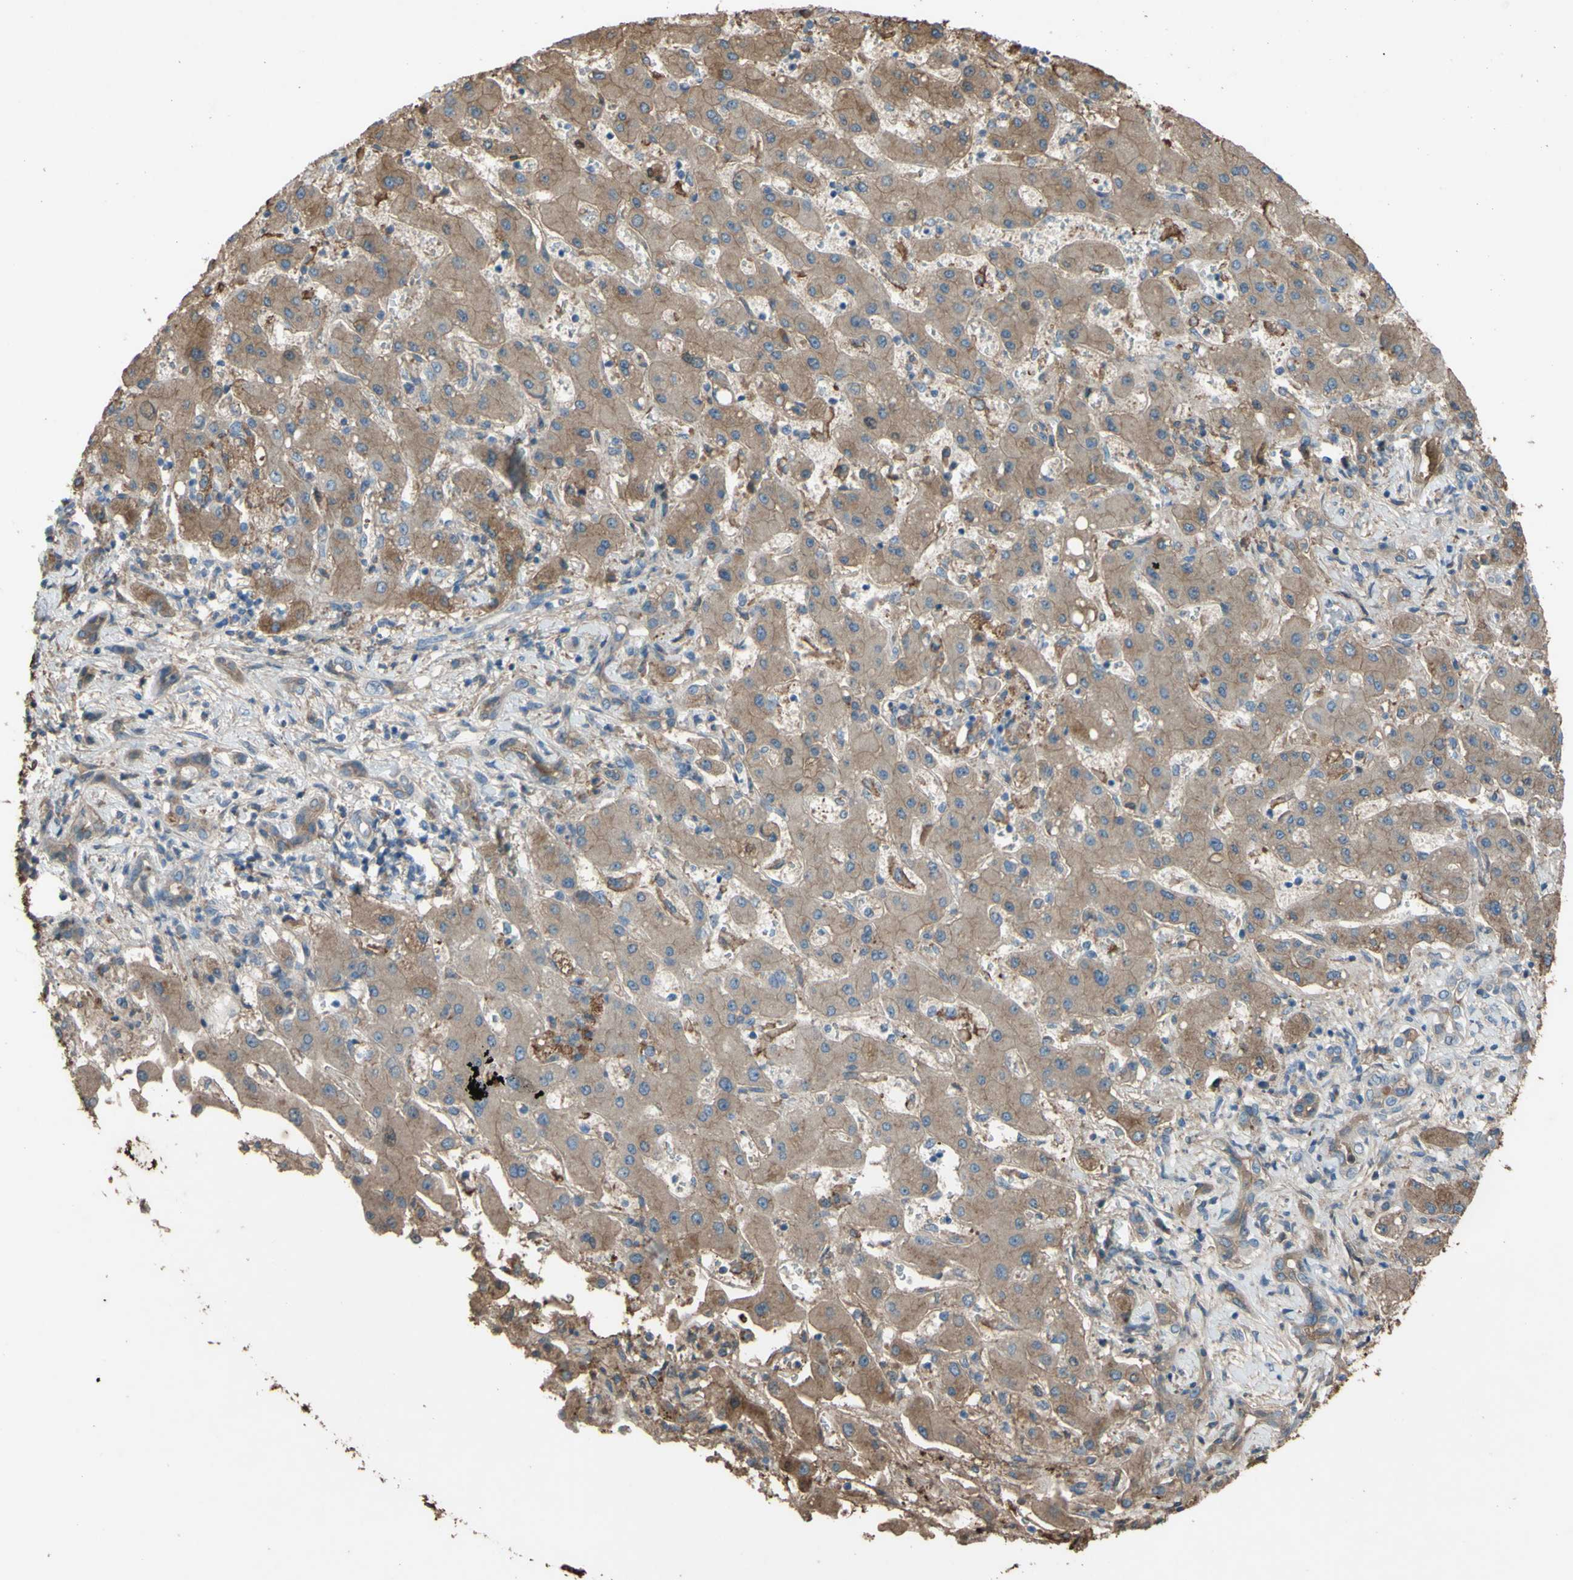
{"staining": {"intensity": "moderate", "quantity": "25%-75%", "location": "cytoplasmic/membranous"}, "tissue": "liver cancer", "cell_type": "Tumor cells", "image_type": "cancer", "snomed": [{"axis": "morphology", "description": "Cholangiocarcinoma"}, {"axis": "topography", "description": "Liver"}], "caption": "Tumor cells reveal medium levels of moderate cytoplasmic/membranous positivity in approximately 25%-75% of cells in human liver cancer (cholangiocarcinoma).", "gene": "PTGDS", "patient": {"sex": "male", "age": 50}}